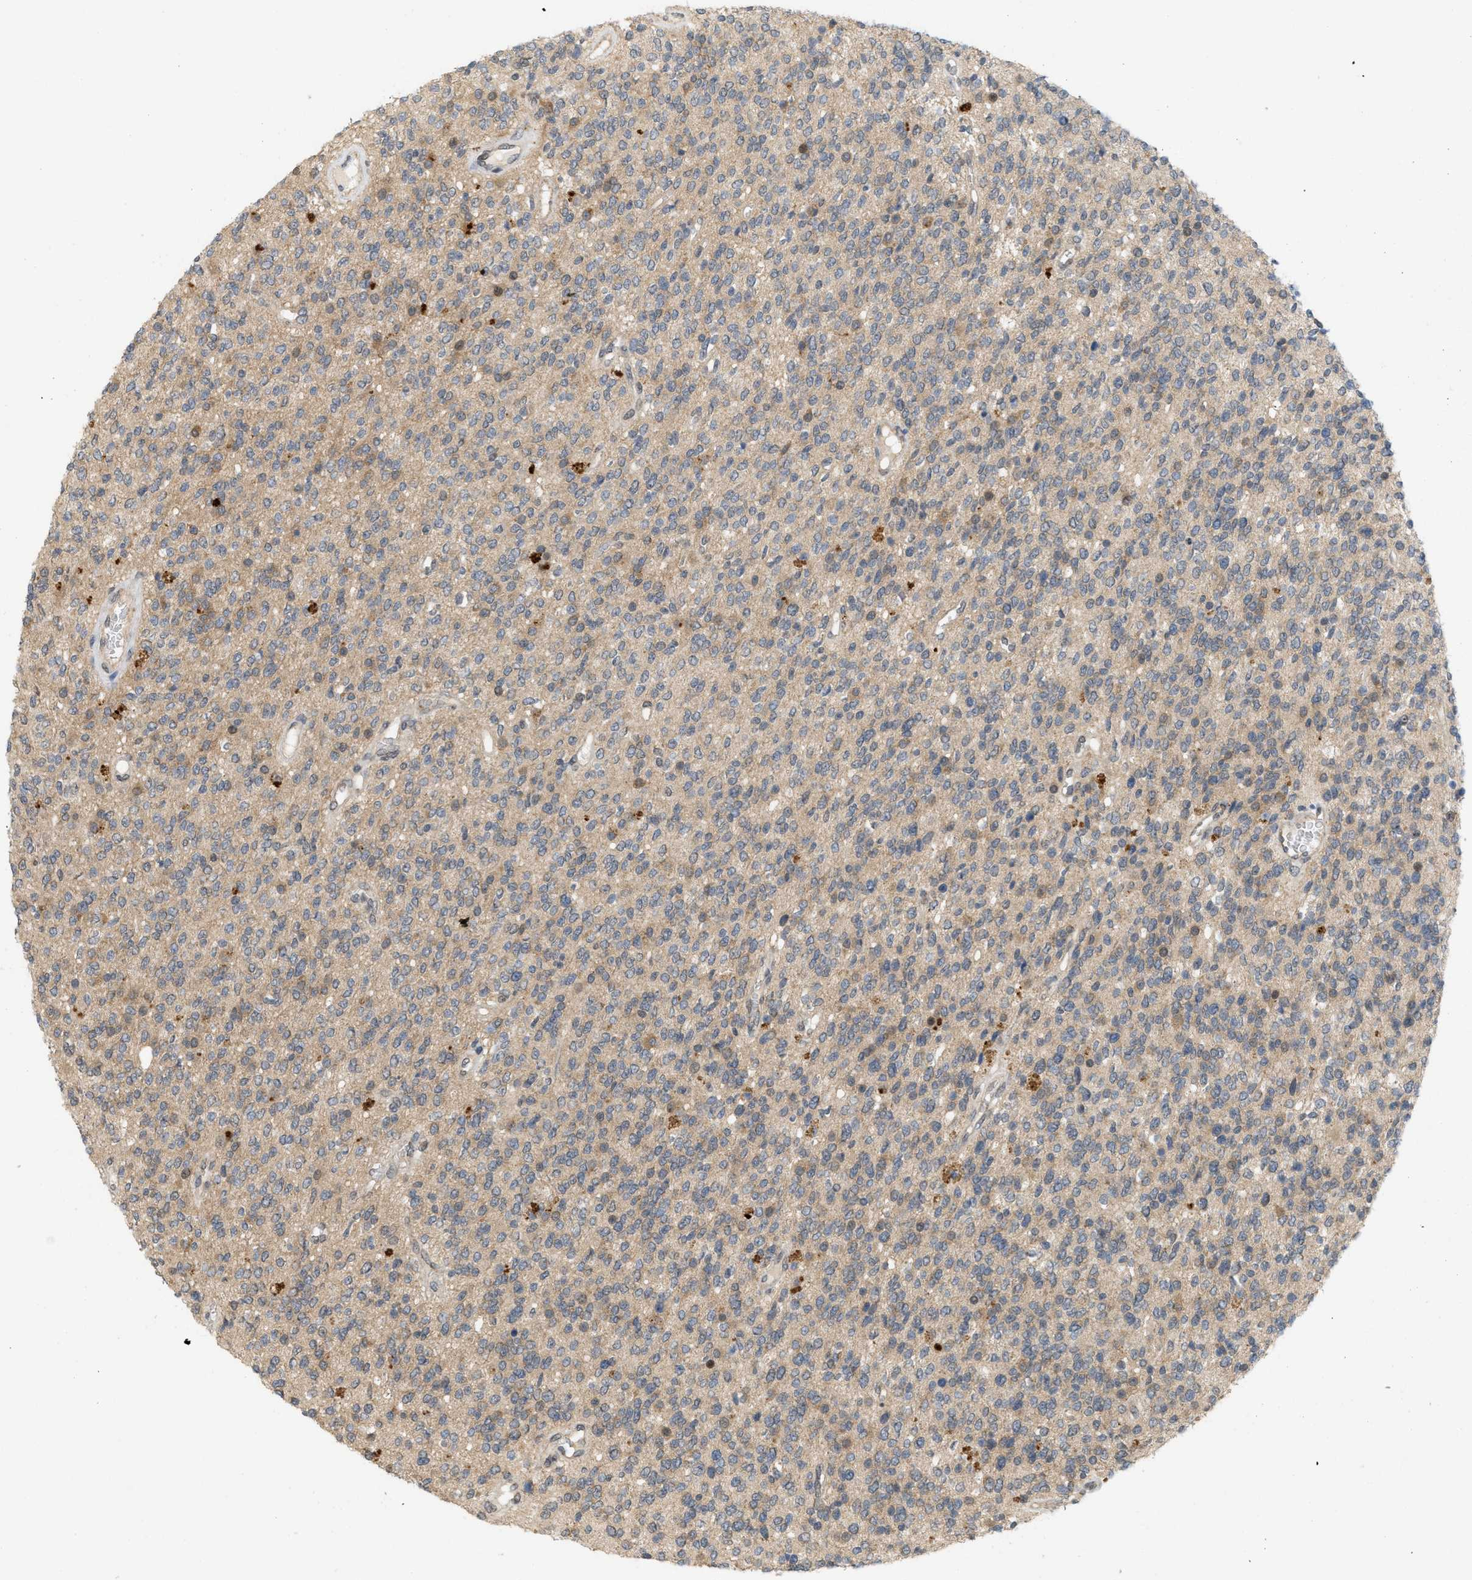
{"staining": {"intensity": "weak", "quantity": "<25%", "location": "cytoplasmic/membranous"}, "tissue": "glioma", "cell_type": "Tumor cells", "image_type": "cancer", "snomed": [{"axis": "morphology", "description": "Glioma, malignant, High grade"}, {"axis": "topography", "description": "Brain"}], "caption": "High magnification brightfield microscopy of glioma stained with DAB (brown) and counterstained with hematoxylin (blue): tumor cells show no significant expression.", "gene": "PRKD1", "patient": {"sex": "male", "age": 34}}